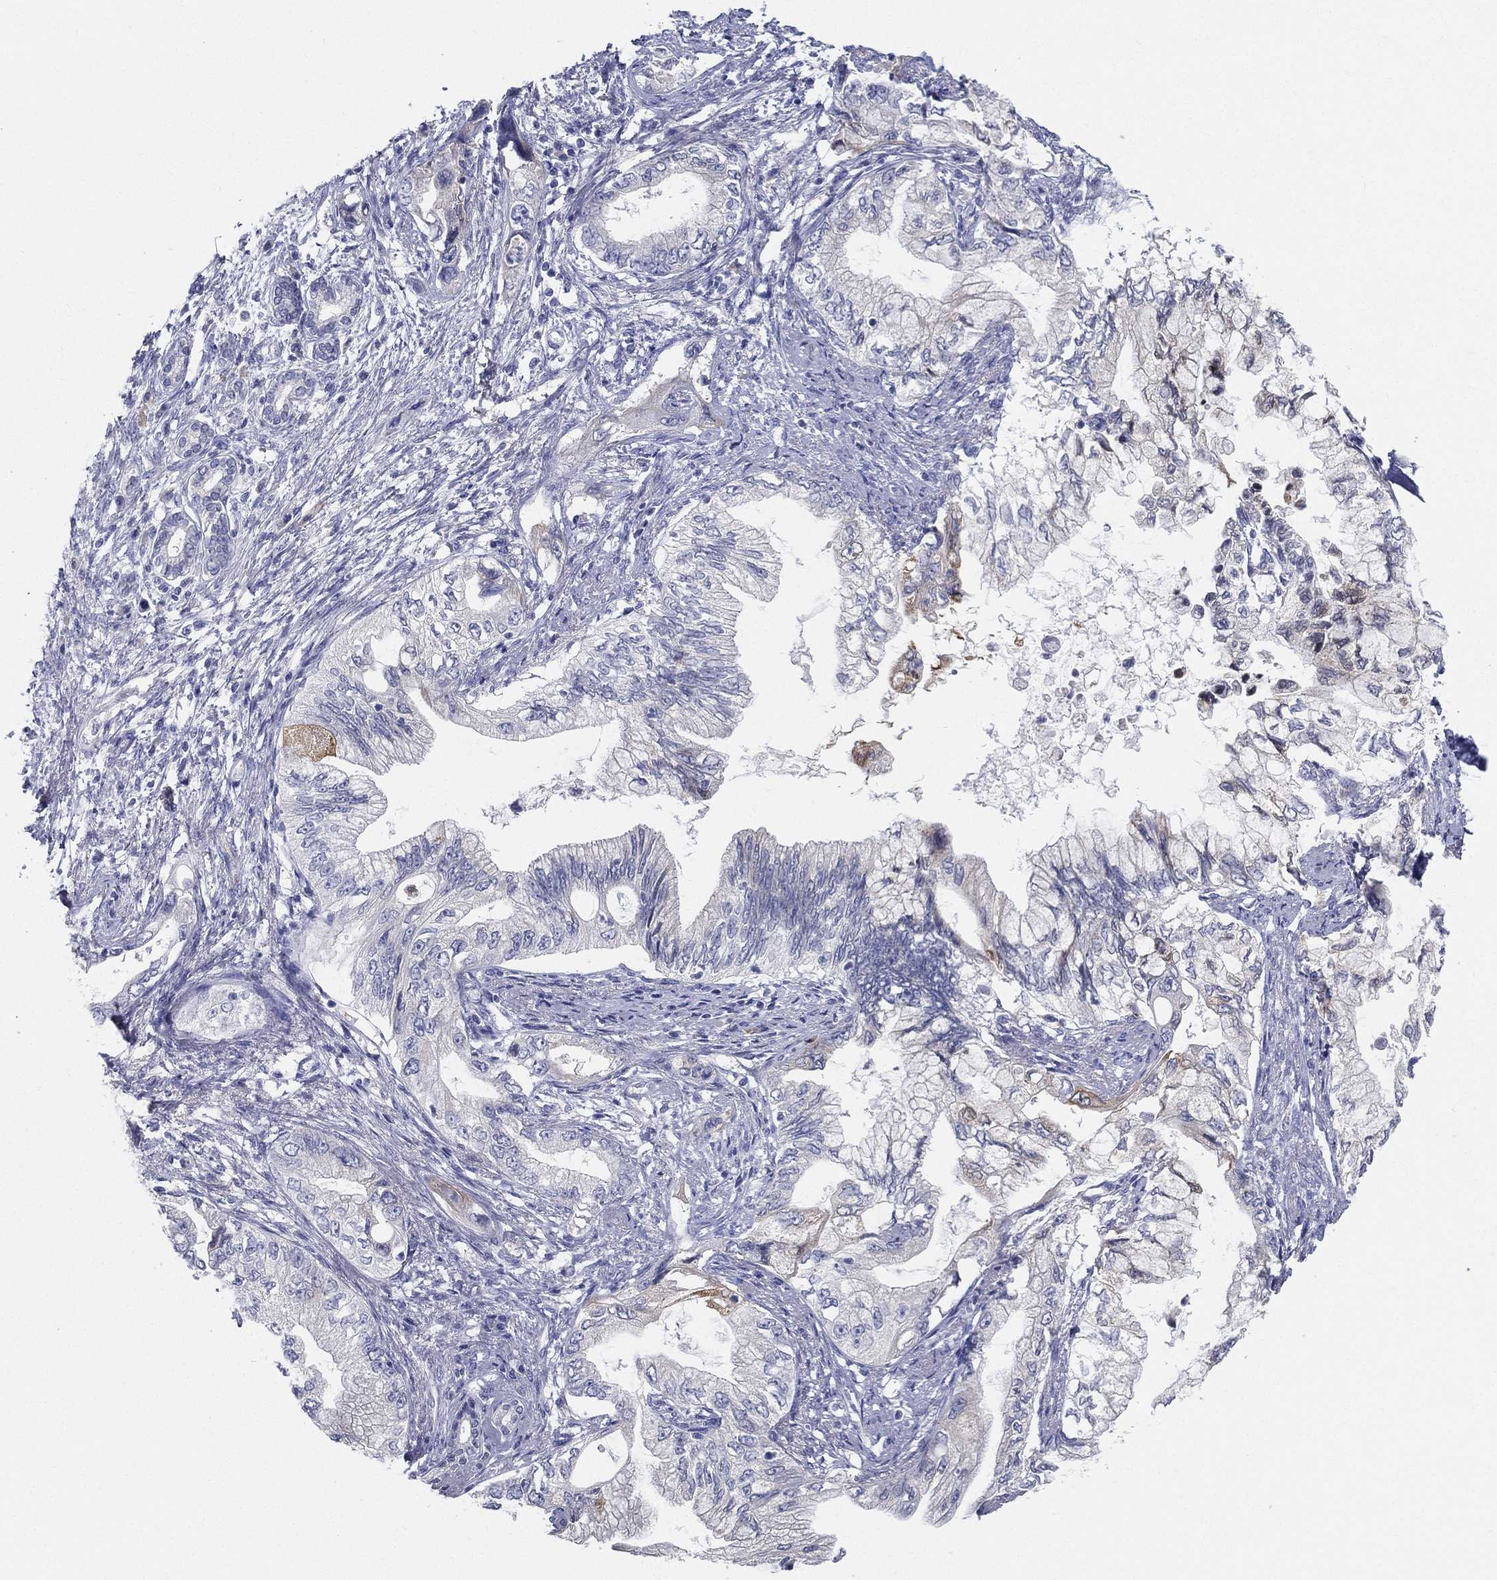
{"staining": {"intensity": "negative", "quantity": "none", "location": "none"}, "tissue": "pancreatic cancer", "cell_type": "Tumor cells", "image_type": "cancer", "snomed": [{"axis": "morphology", "description": "Adenocarcinoma, NOS"}, {"axis": "topography", "description": "Pancreas"}], "caption": "Tumor cells are negative for brown protein staining in pancreatic cancer (adenocarcinoma). The staining is performed using DAB (3,3'-diaminobenzidine) brown chromogen with nuclei counter-stained in using hematoxylin.", "gene": "STS", "patient": {"sex": "female", "age": 73}}